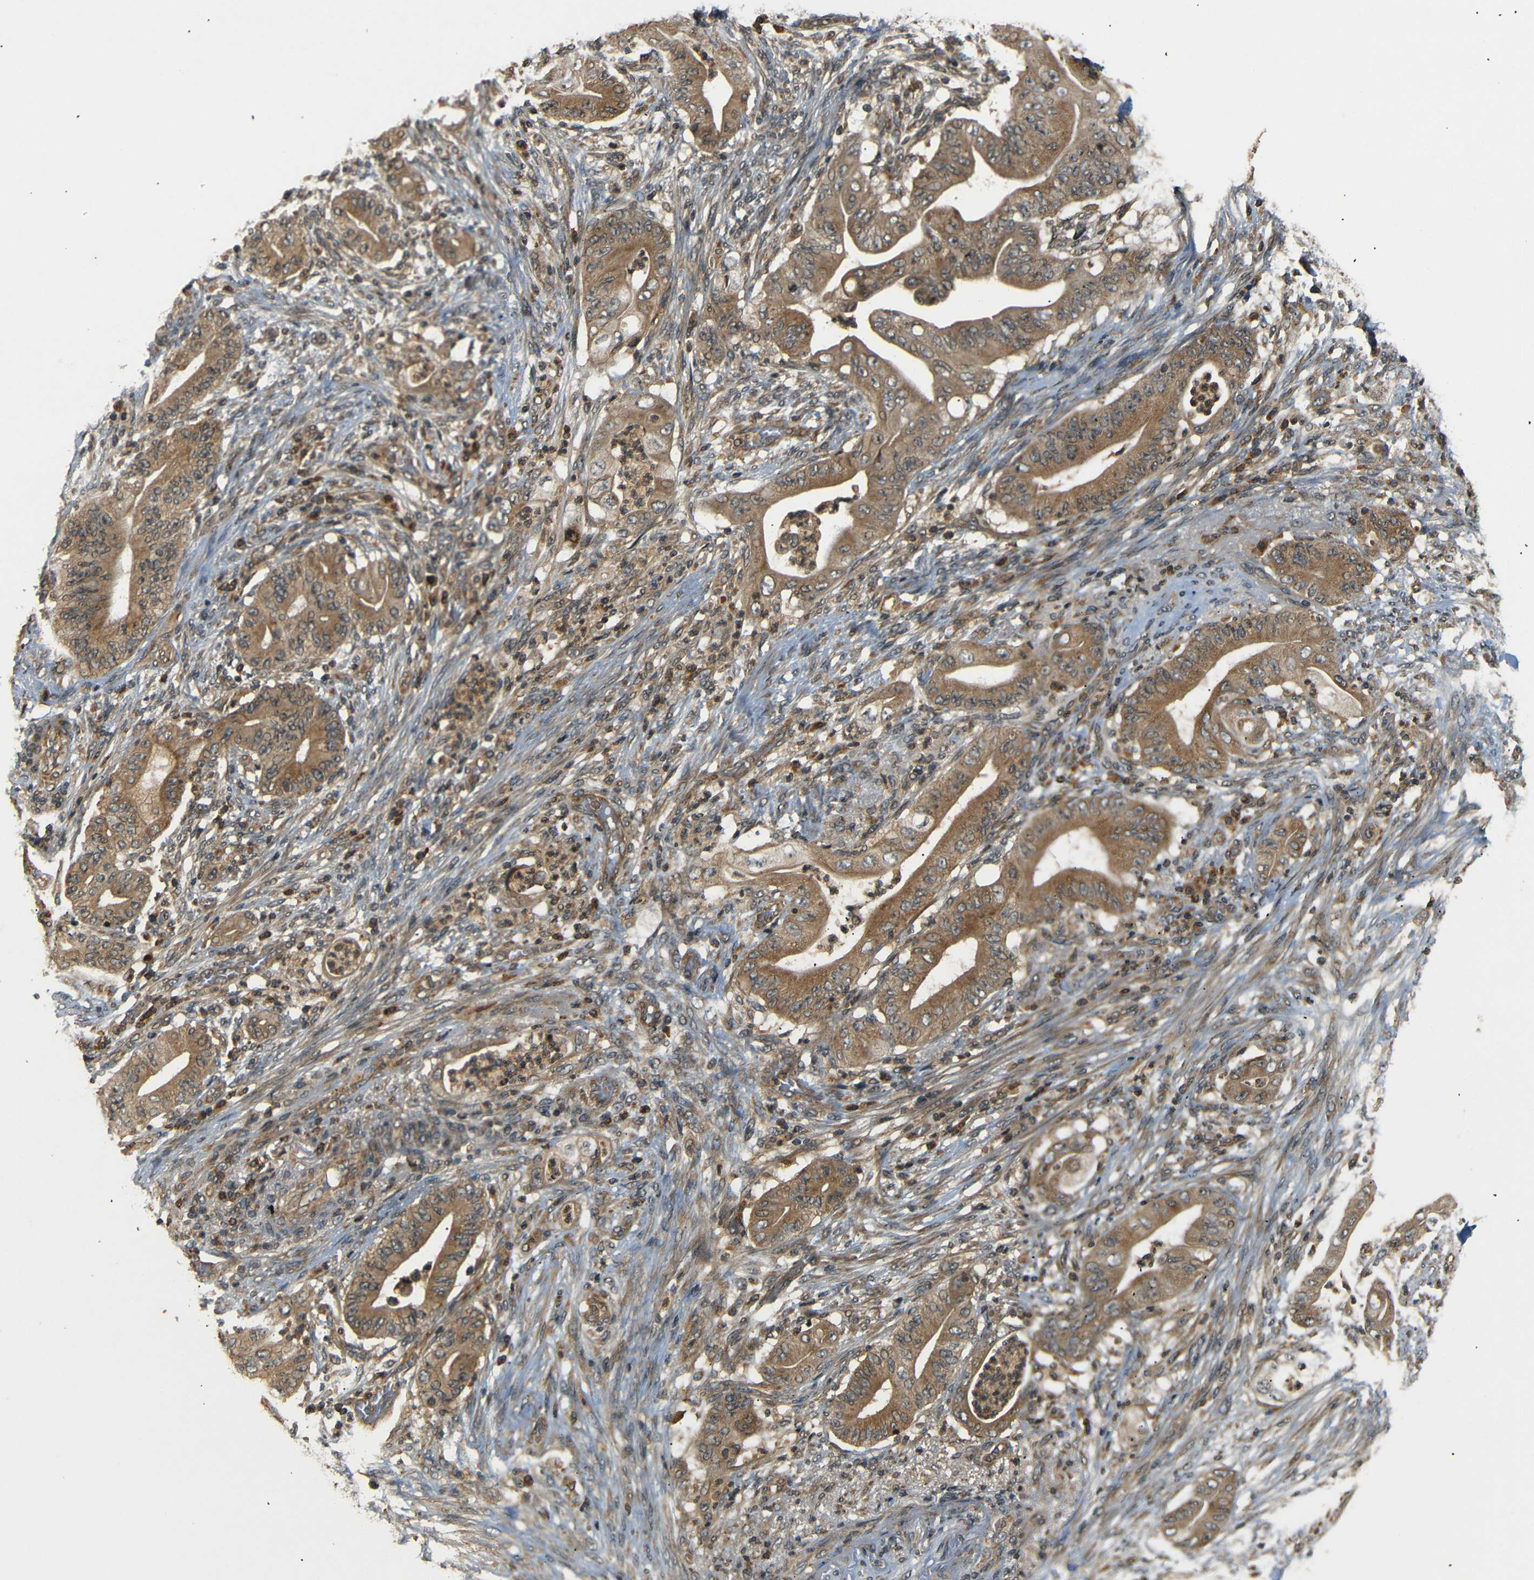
{"staining": {"intensity": "moderate", "quantity": ">75%", "location": "cytoplasmic/membranous"}, "tissue": "stomach cancer", "cell_type": "Tumor cells", "image_type": "cancer", "snomed": [{"axis": "morphology", "description": "Adenocarcinoma, NOS"}, {"axis": "topography", "description": "Stomach"}], "caption": "Human adenocarcinoma (stomach) stained with a brown dye reveals moderate cytoplasmic/membranous positive positivity in about >75% of tumor cells.", "gene": "TANK", "patient": {"sex": "female", "age": 73}}